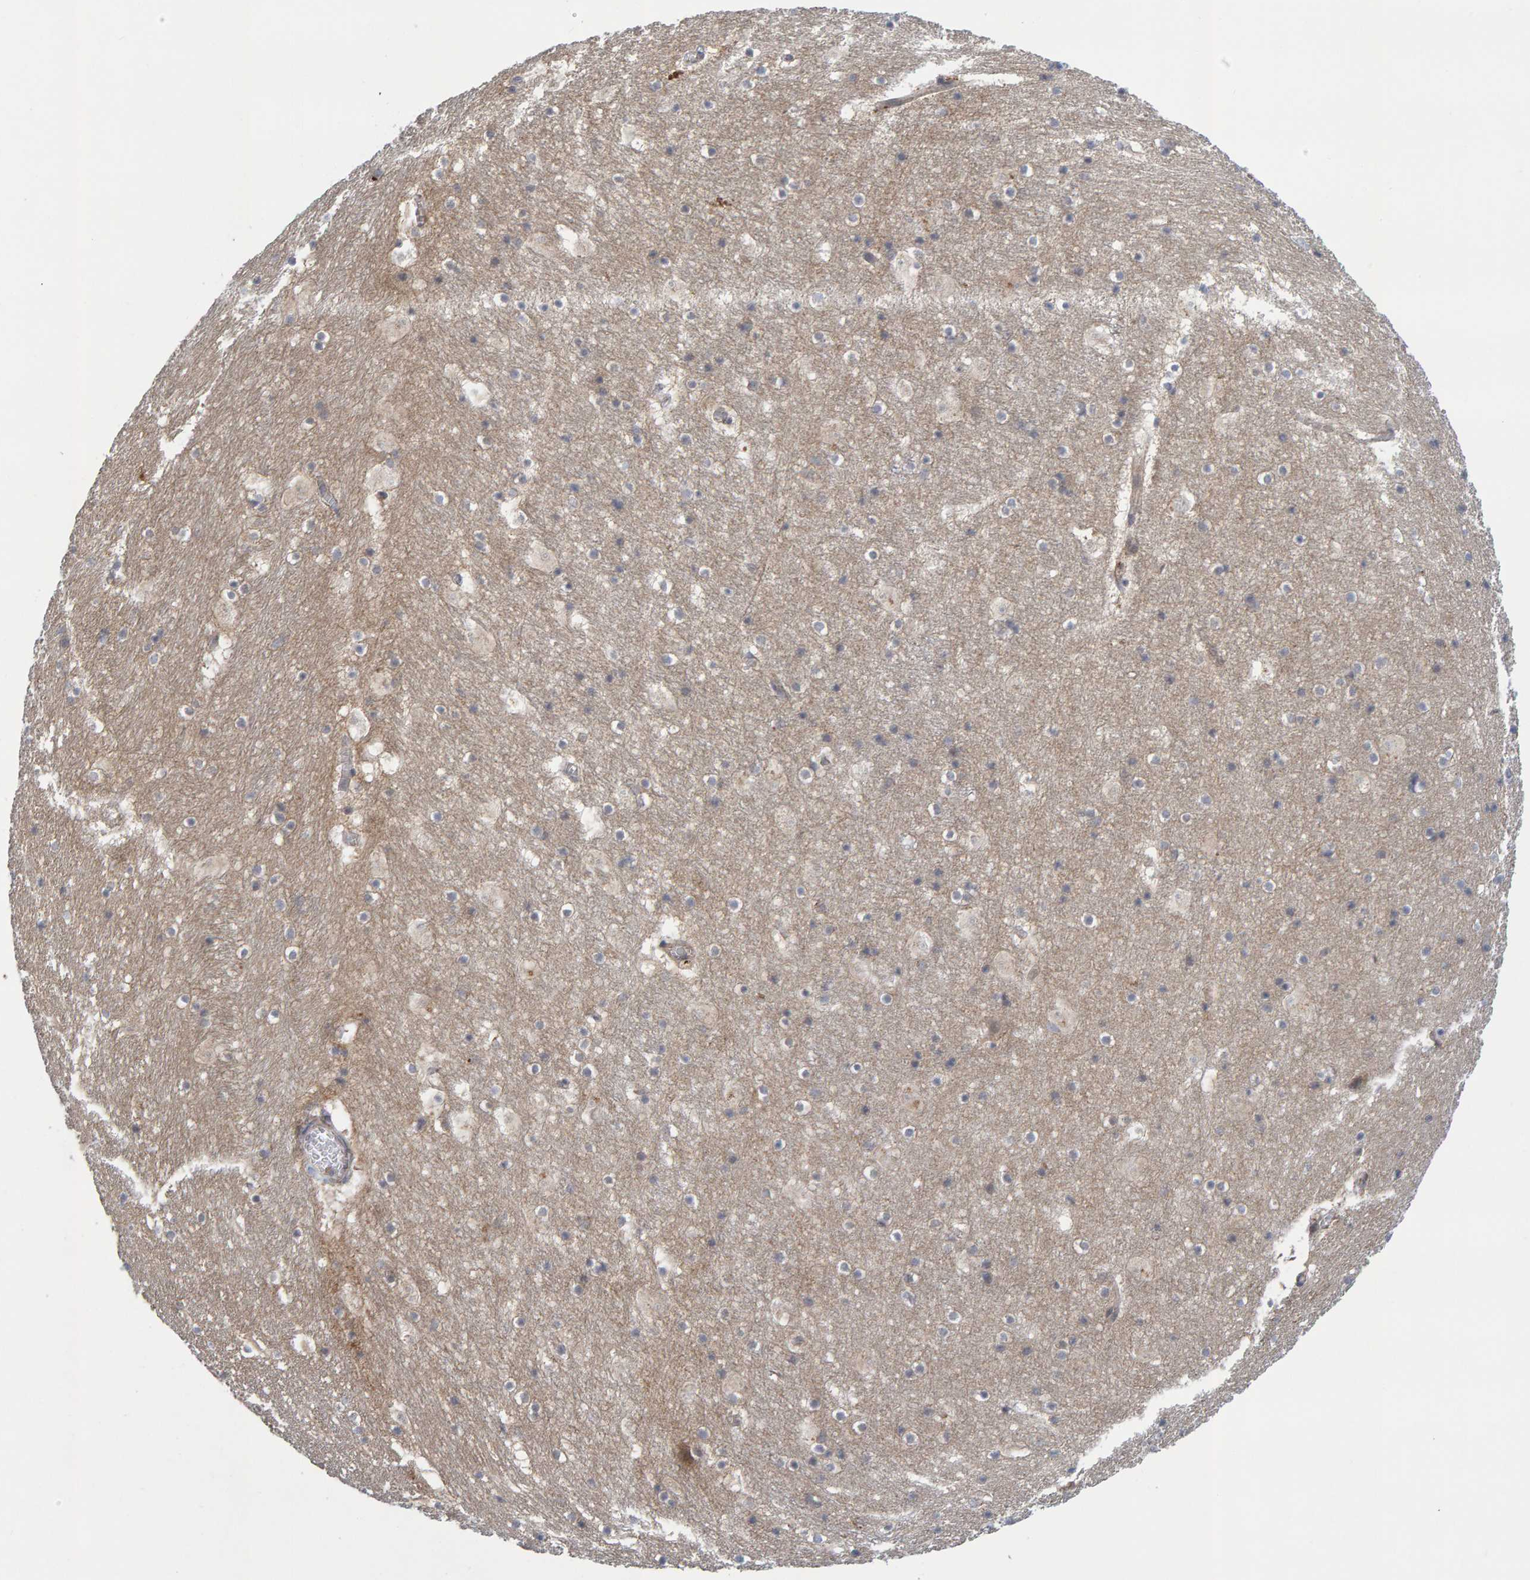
{"staining": {"intensity": "weak", "quantity": "<25%", "location": "cytoplasmic/membranous"}, "tissue": "hippocampus", "cell_type": "Glial cells", "image_type": "normal", "snomed": [{"axis": "morphology", "description": "Normal tissue, NOS"}, {"axis": "topography", "description": "Hippocampus"}], "caption": "Immunohistochemistry image of unremarkable hippocampus stained for a protein (brown), which demonstrates no staining in glial cells.", "gene": "CDH2", "patient": {"sex": "male", "age": 45}}